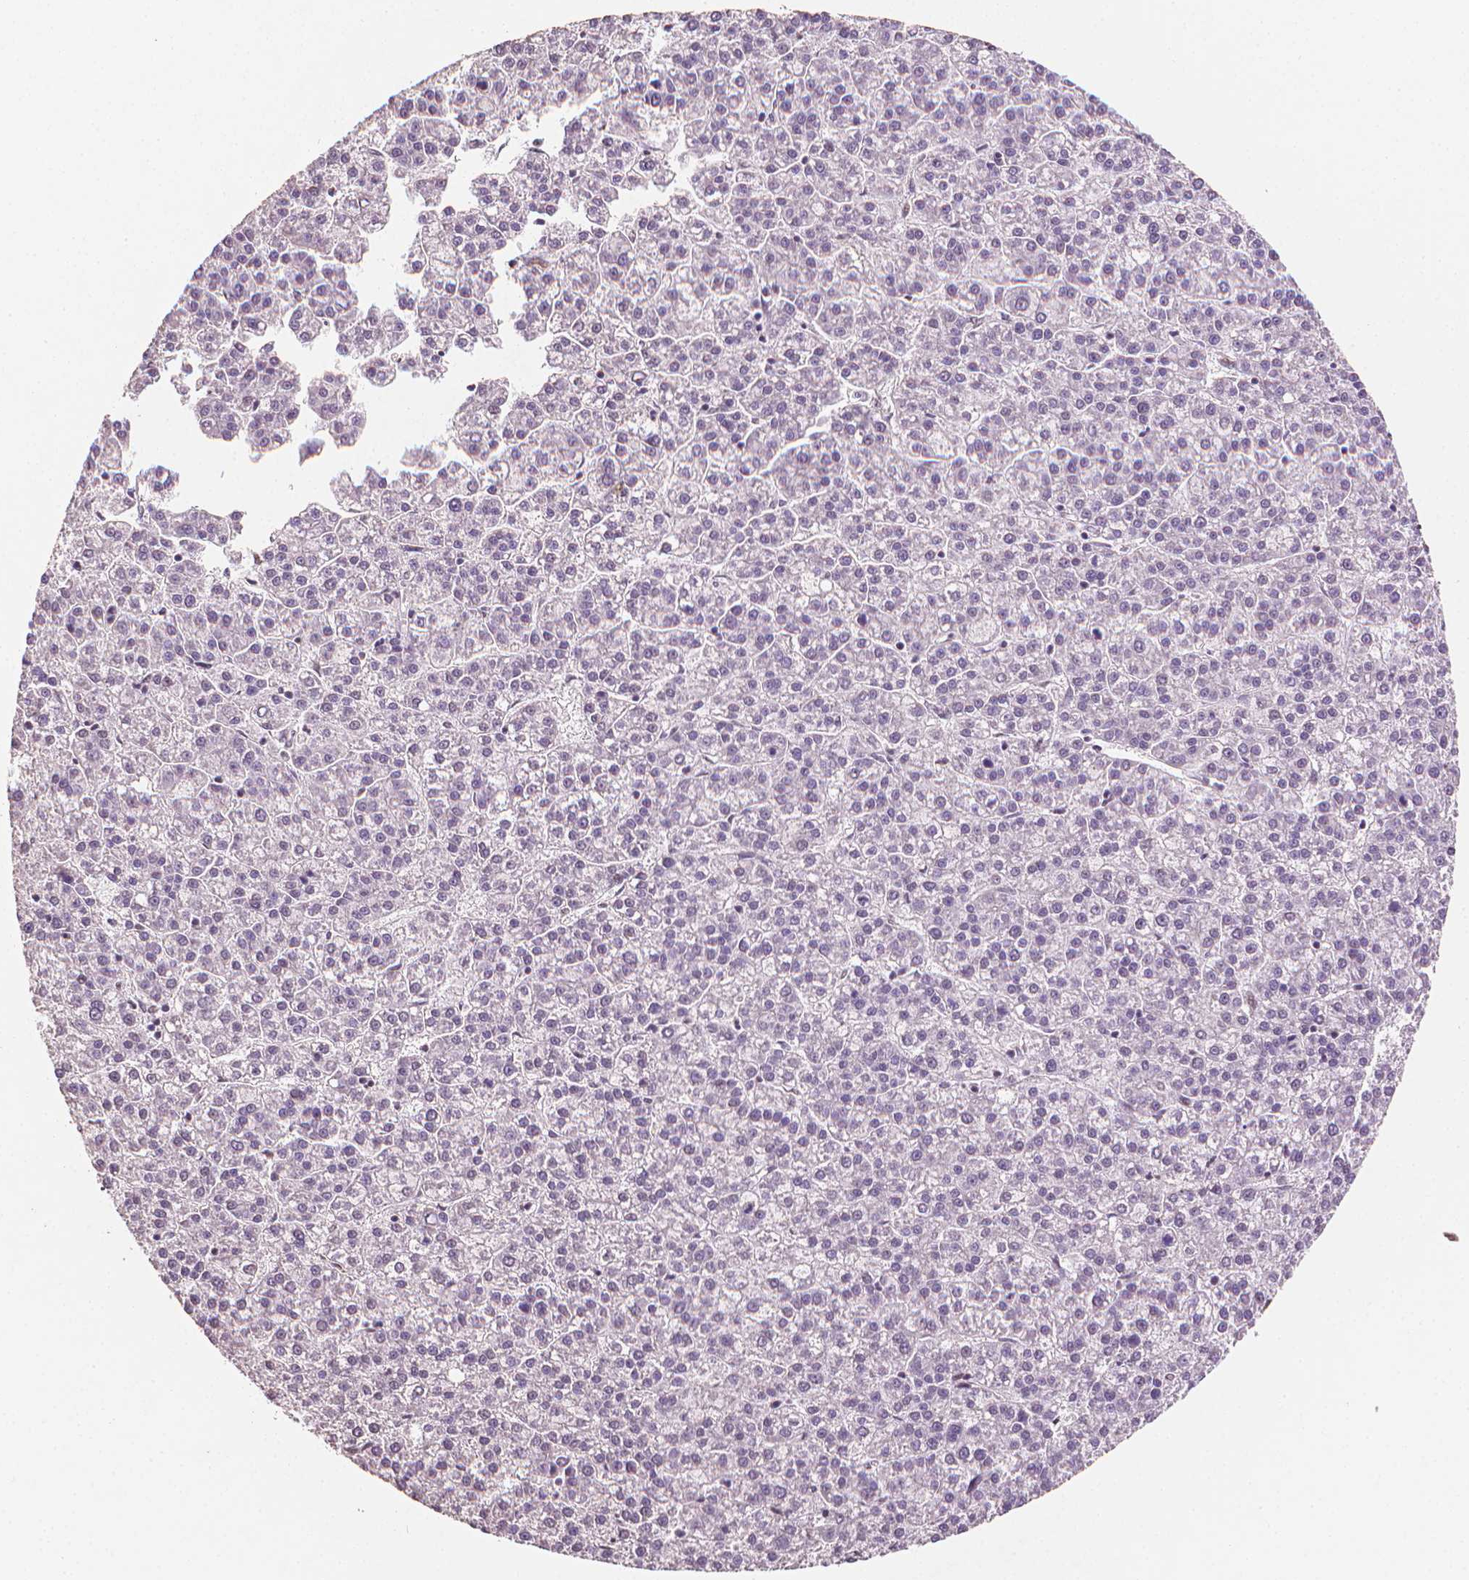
{"staining": {"intensity": "negative", "quantity": "none", "location": "none"}, "tissue": "liver cancer", "cell_type": "Tumor cells", "image_type": "cancer", "snomed": [{"axis": "morphology", "description": "Carcinoma, Hepatocellular, NOS"}, {"axis": "topography", "description": "Liver"}], "caption": "Image shows no protein expression in tumor cells of liver cancer tissue.", "gene": "DCN", "patient": {"sex": "female", "age": 58}}